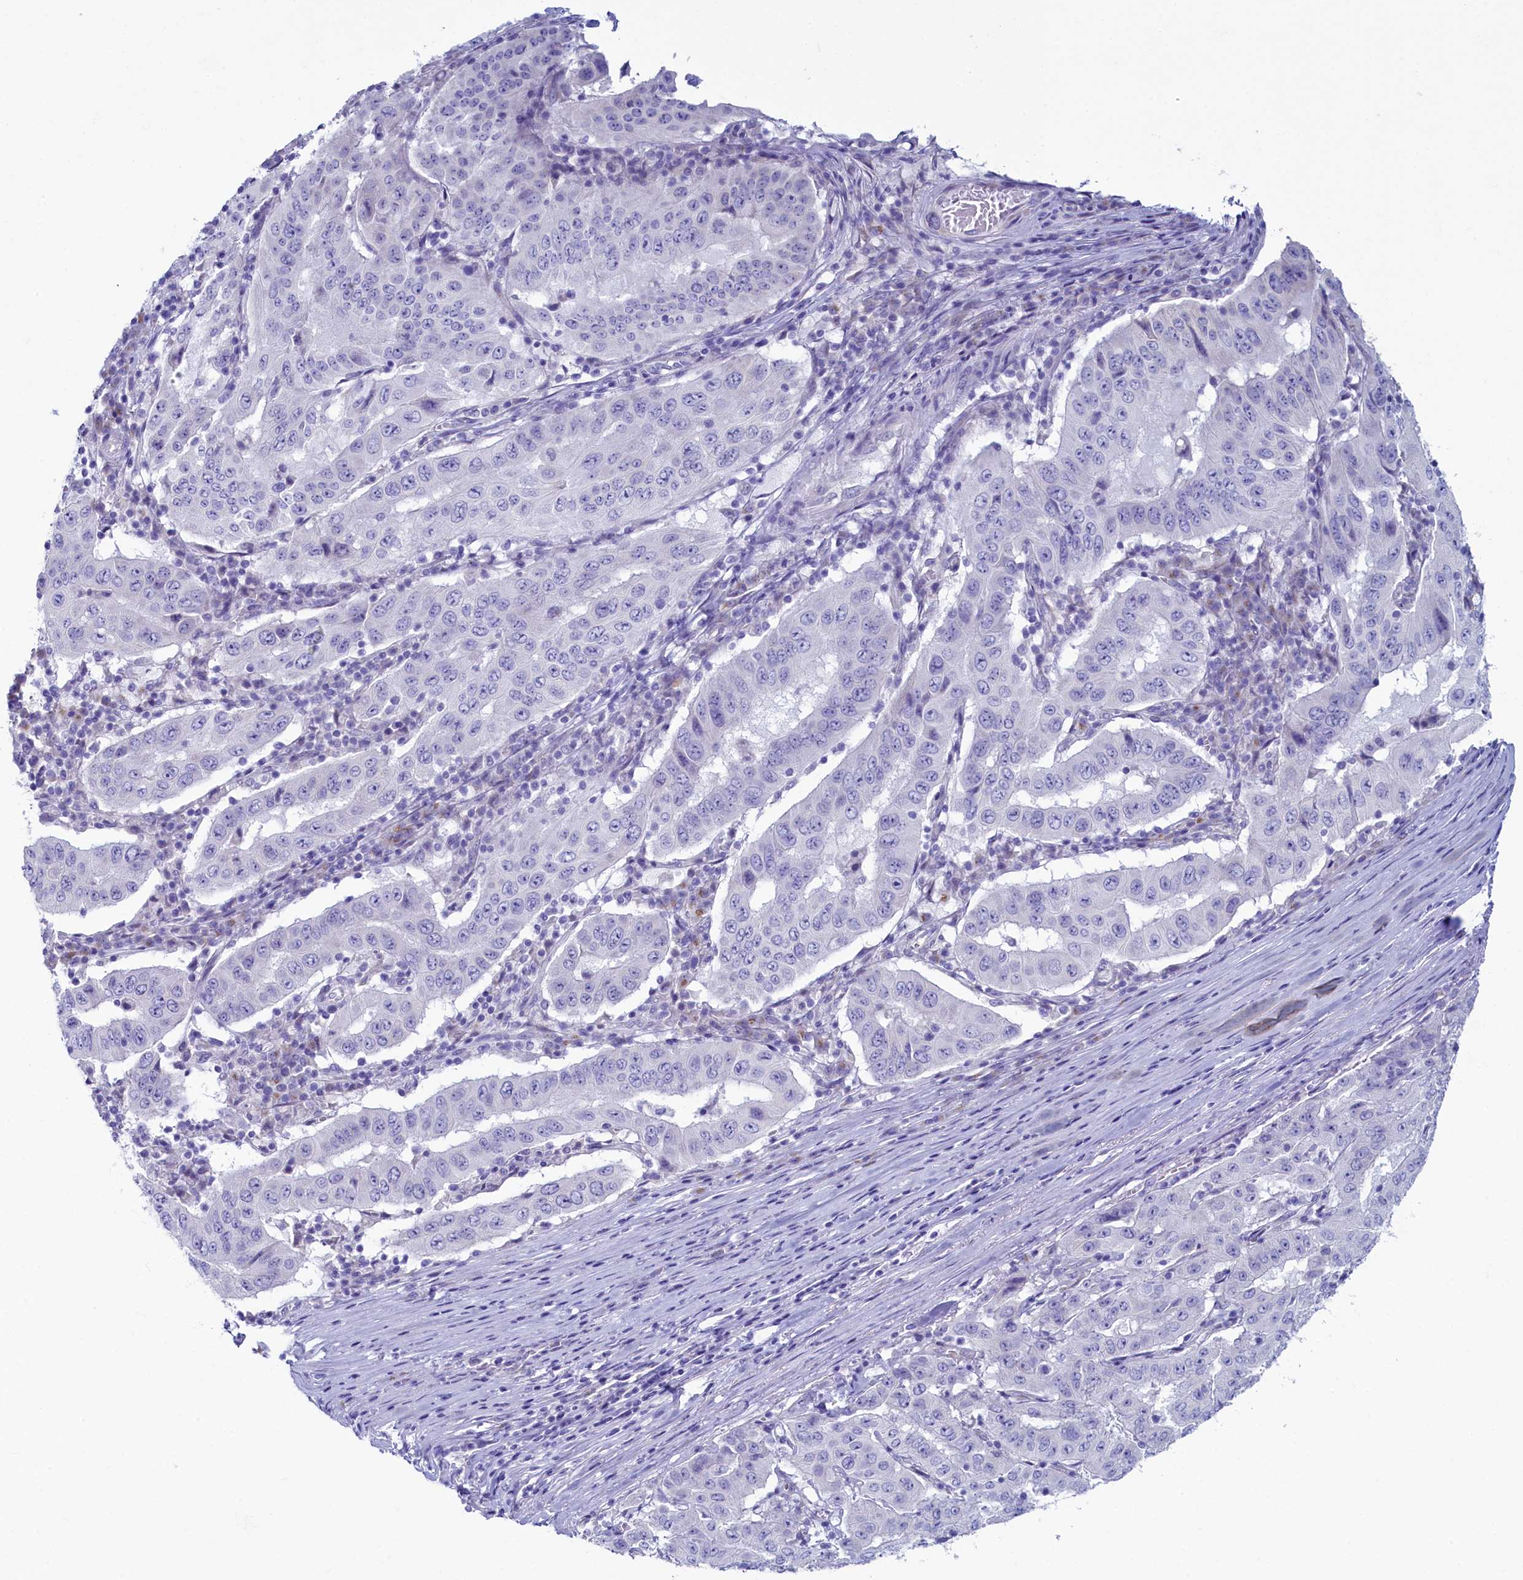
{"staining": {"intensity": "negative", "quantity": "none", "location": "none"}, "tissue": "pancreatic cancer", "cell_type": "Tumor cells", "image_type": "cancer", "snomed": [{"axis": "morphology", "description": "Adenocarcinoma, NOS"}, {"axis": "topography", "description": "Pancreas"}], "caption": "The histopathology image demonstrates no significant expression in tumor cells of pancreatic cancer.", "gene": "SKA3", "patient": {"sex": "male", "age": 63}}